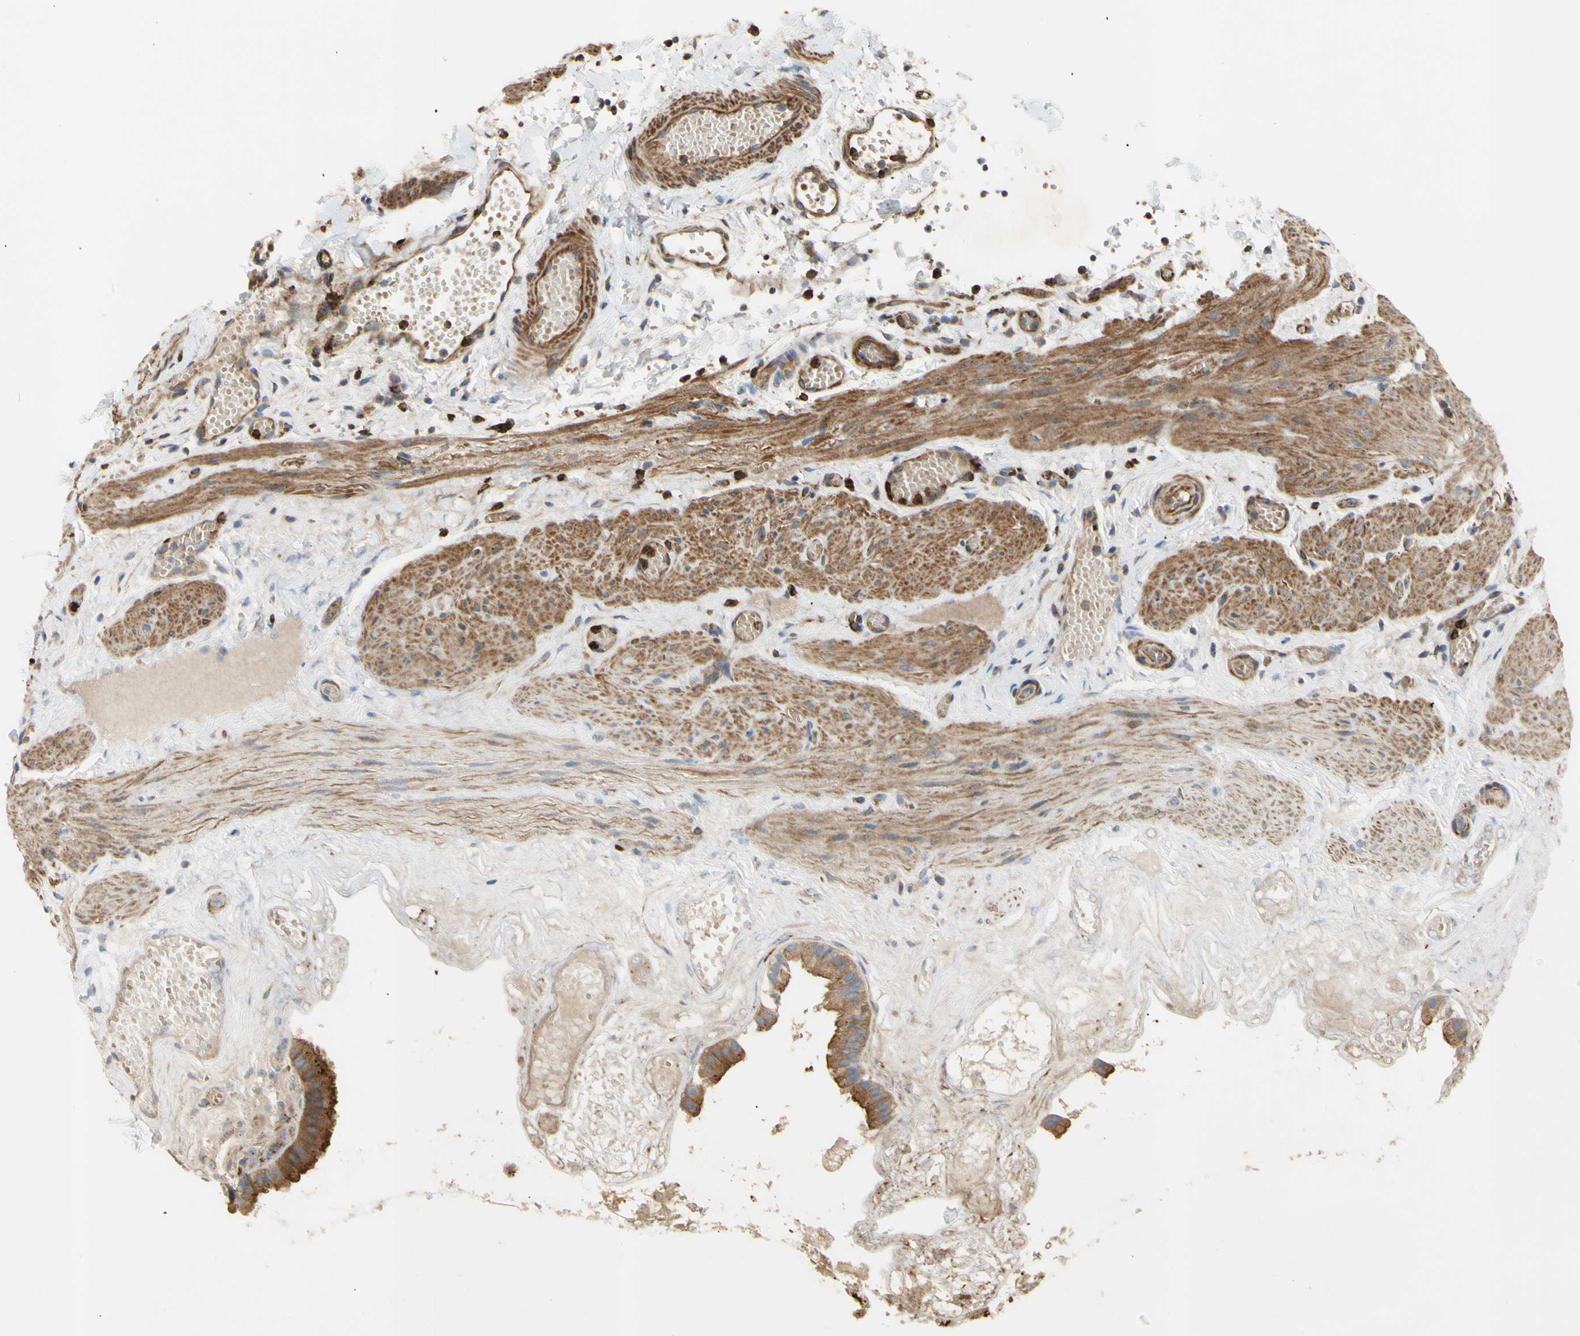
{"staining": {"intensity": "strong", "quantity": ">75%", "location": "cytoplasmic/membranous"}, "tissue": "gallbladder", "cell_type": "Glandular cells", "image_type": "normal", "snomed": [{"axis": "morphology", "description": "Normal tissue, NOS"}, {"axis": "topography", "description": "Gallbladder"}], "caption": "Glandular cells show strong cytoplasmic/membranous expression in about >75% of cells in unremarkable gallbladder.", "gene": "TUBG2", "patient": {"sex": "female", "age": 26}}